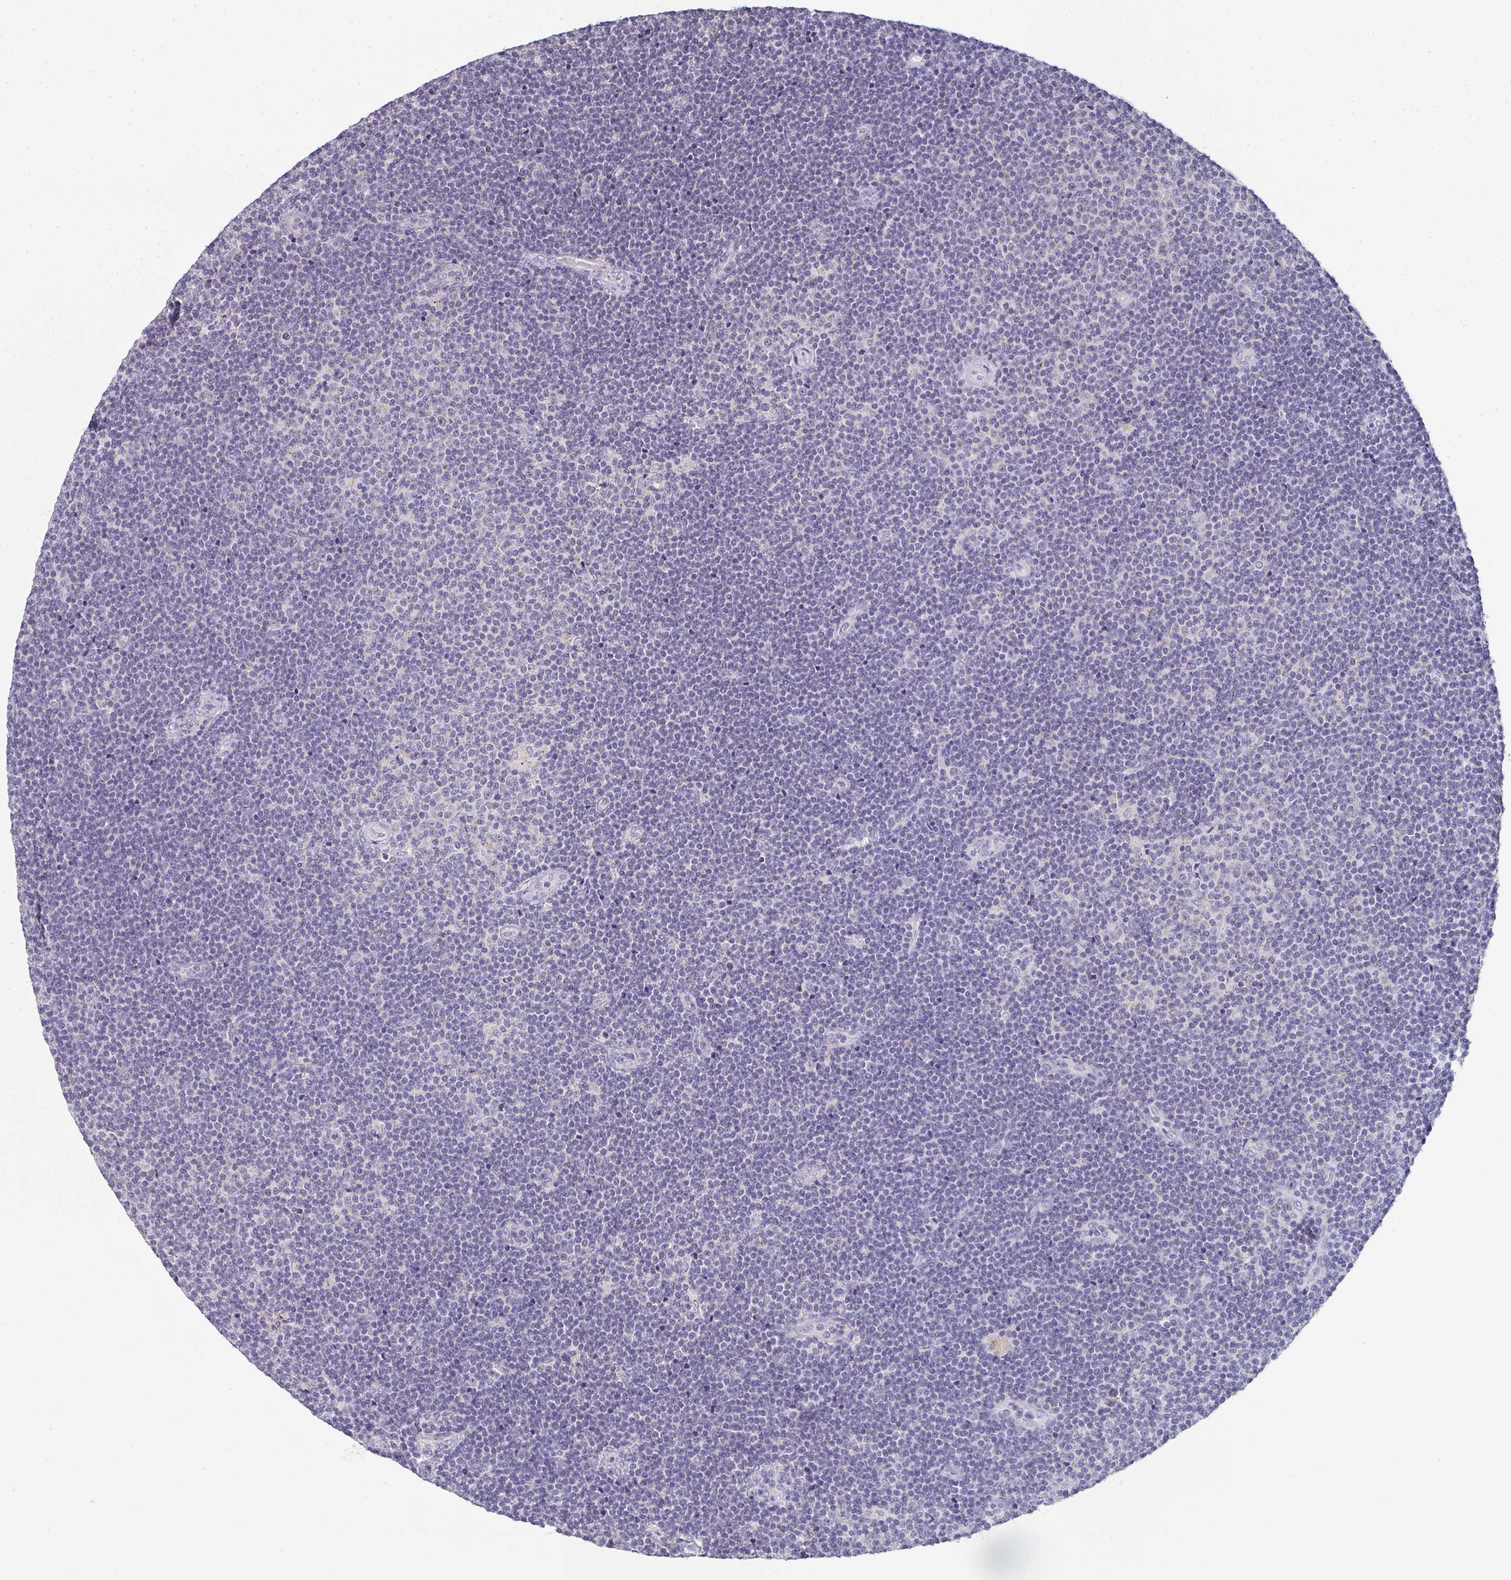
{"staining": {"intensity": "negative", "quantity": "none", "location": "none"}, "tissue": "lymphoma", "cell_type": "Tumor cells", "image_type": "cancer", "snomed": [{"axis": "morphology", "description": "Malignant lymphoma, non-Hodgkin's type, Low grade"}, {"axis": "topography", "description": "Lymph node"}], "caption": "This is a histopathology image of immunohistochemistry (IHC) staining of malignant lymphoma, non-Hodgkin's type (low-grade), which shows no staining in tumor cells.", "gene": "CHMP5", "patient": {"sex": "male", "age": 48}}